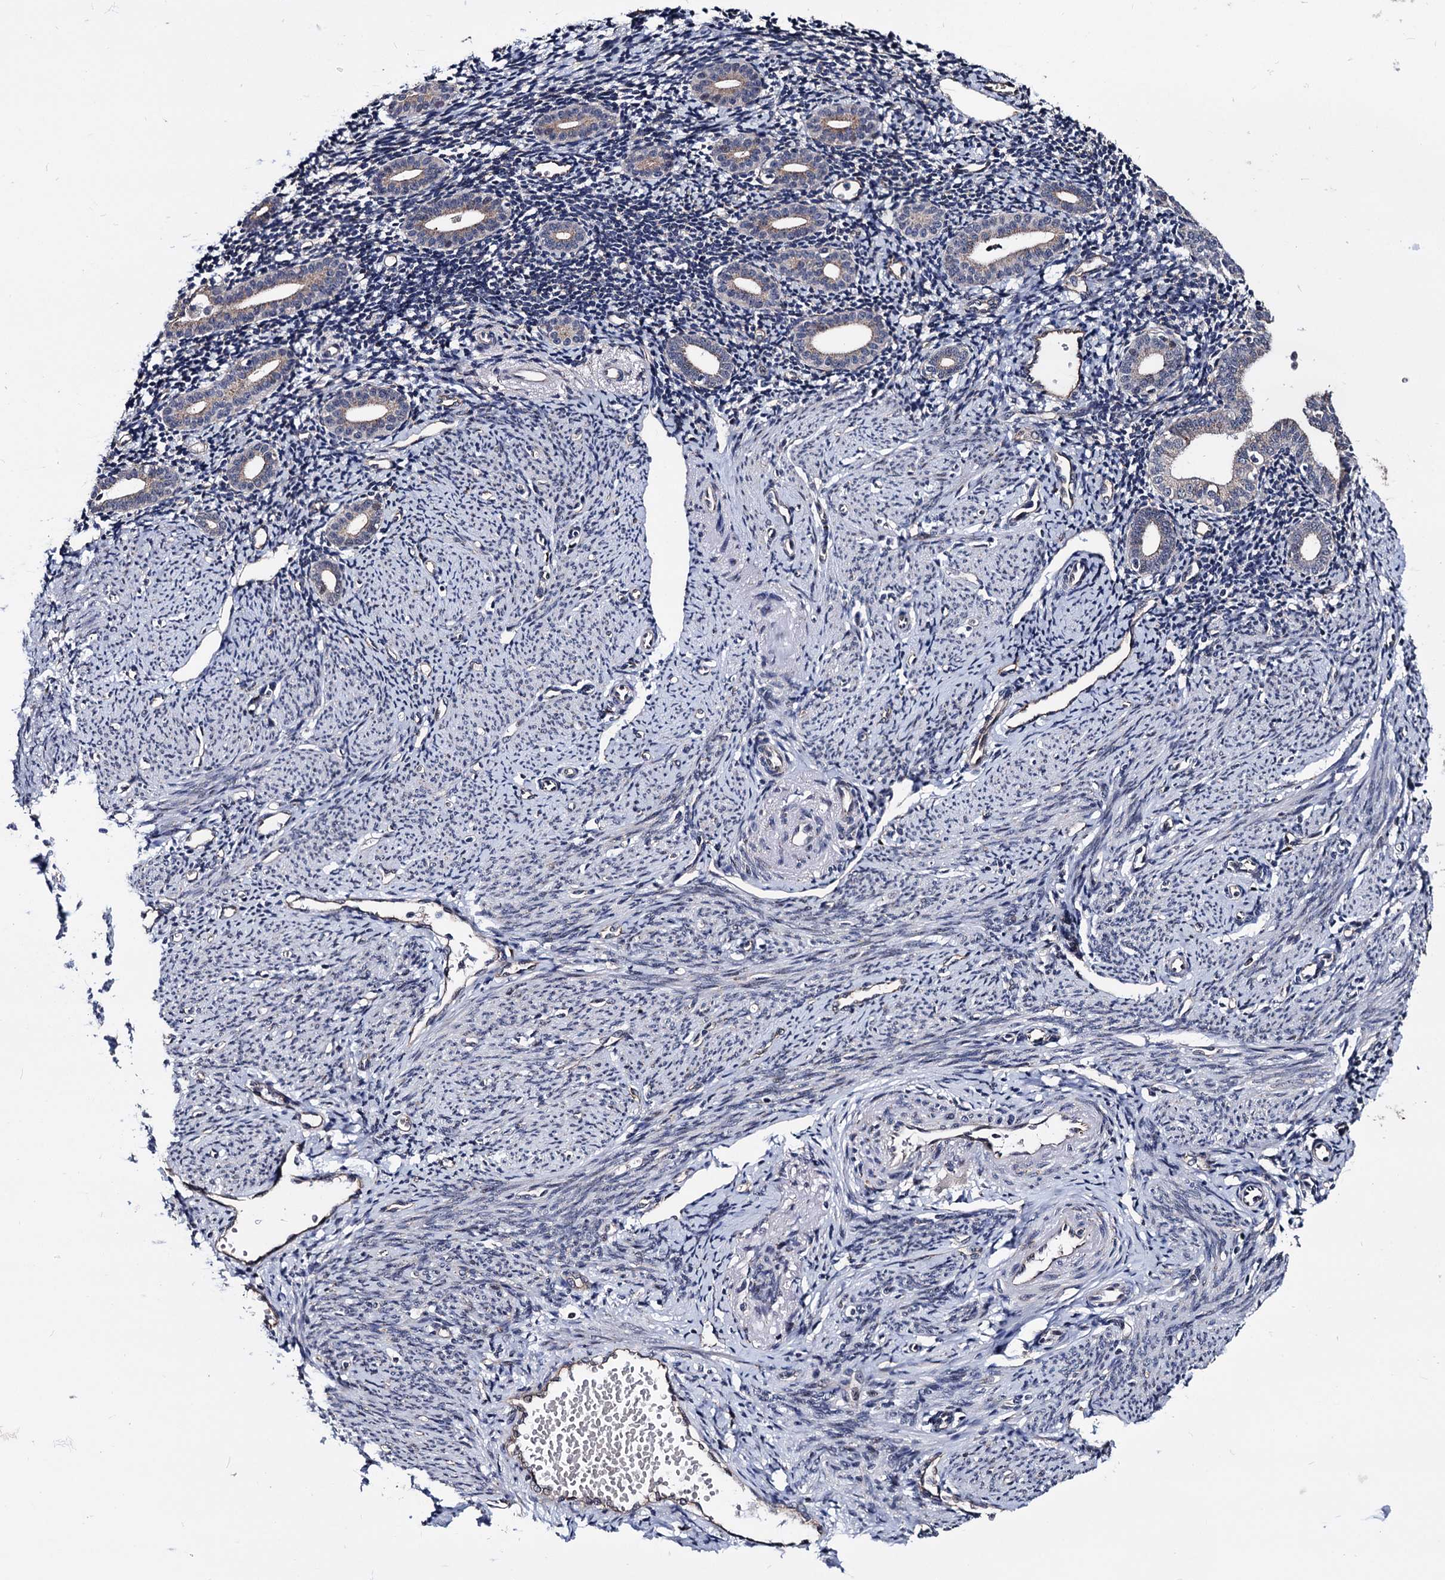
{"staining": {"intensity": "negative", "quantity": "none", "location": "none"}, "tissue": "endometrium", "cell_type": "Cells in endometrial stroma", "image_type": "normal", "snomed": [{"axis": "morphology", "description": "Normal tissue, NOS"}, {"axis": "topography", "description": "Endometrium"}], "caption": "DAB immunohistochemical staining of normal human endometrium exhibits no significant positivity in cells in endometrial stroma.", "gene": "SMAGP", "patient": {"sex": "female", "age": 56}}